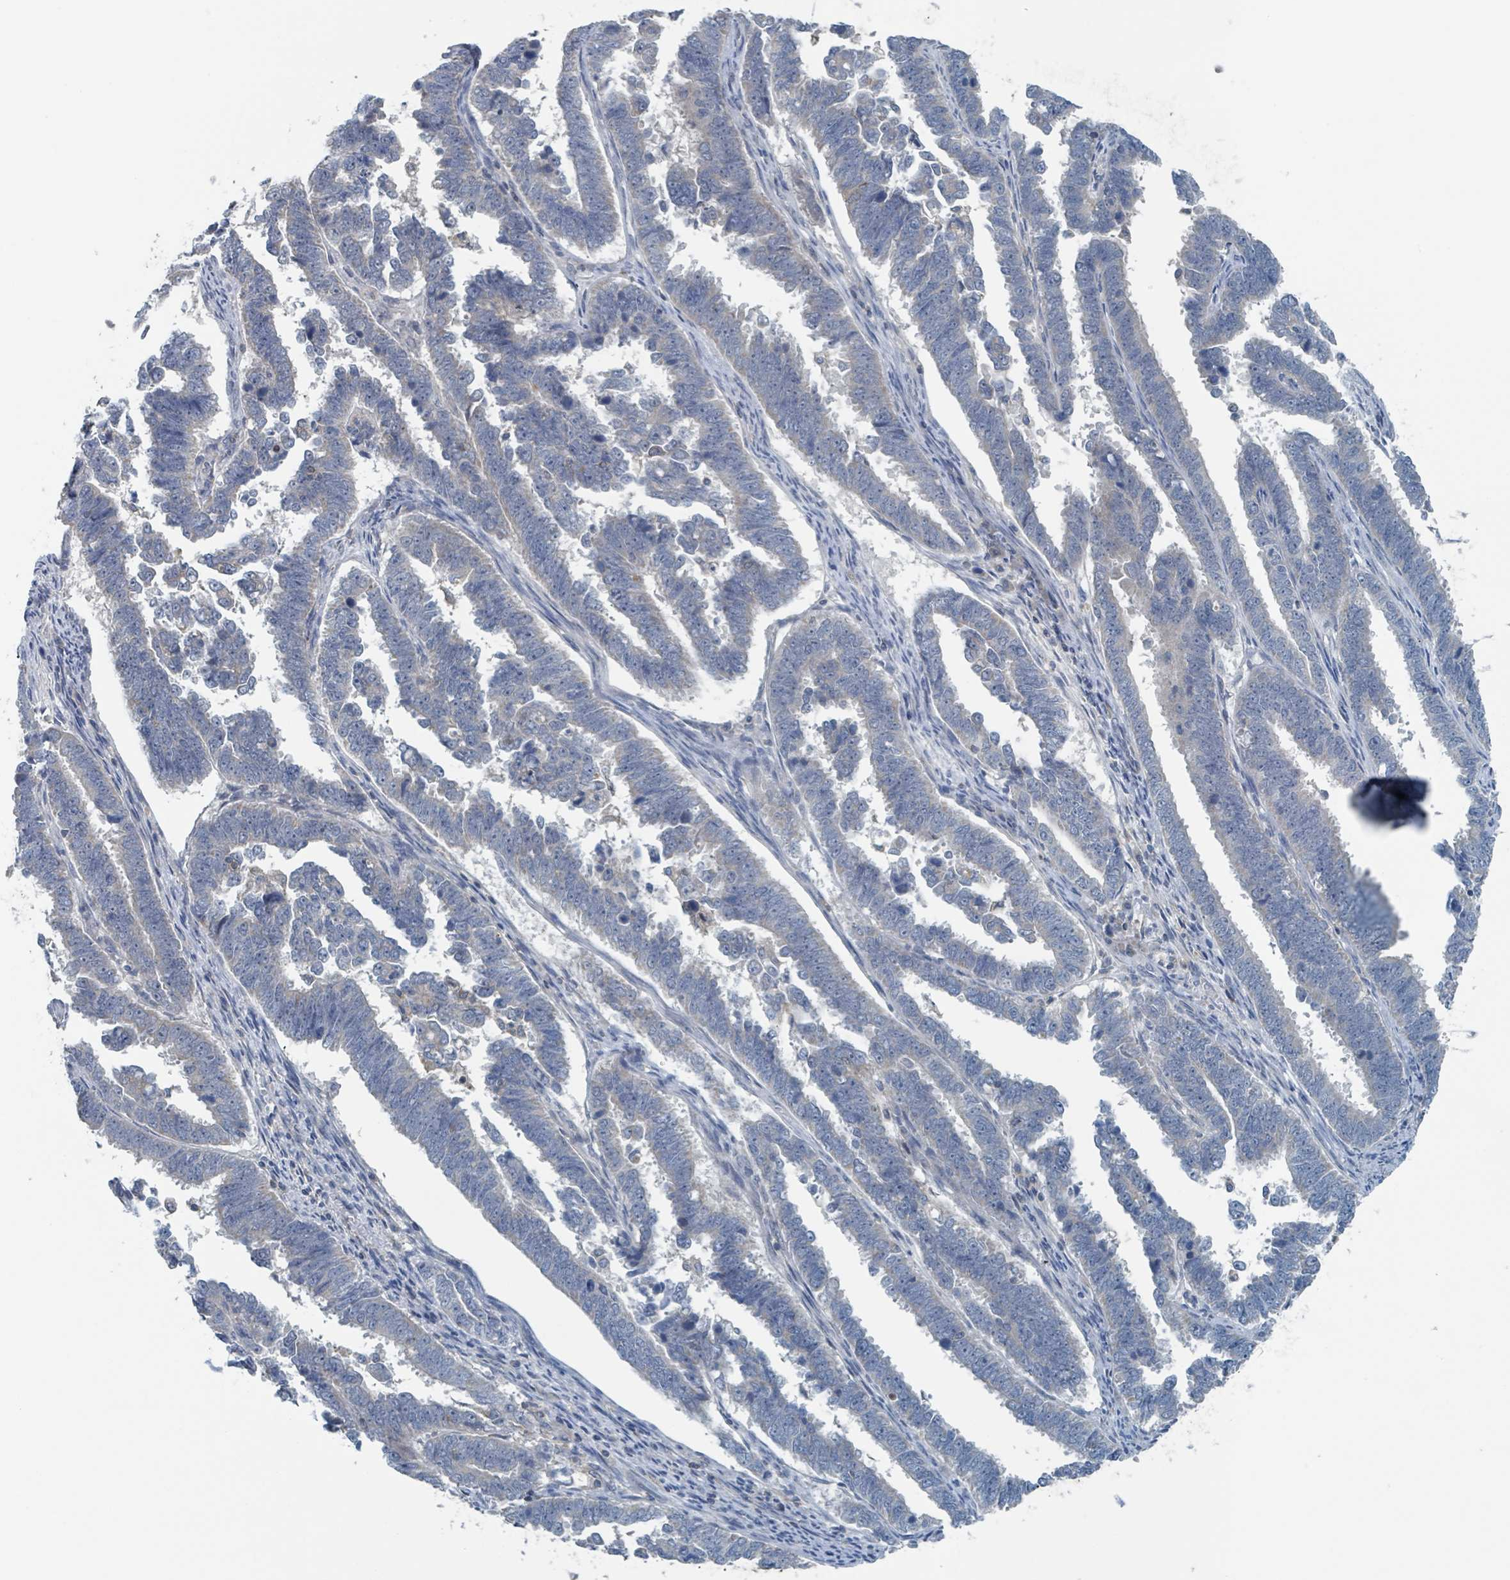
{"staining": {"intensity": "negative", "quantity": "none", "location": "none"}, "tissue": "endometrial cancer", "cell_type": "Tumor cells", "image_type": "cancer", "snomed": [{"axis": "morphology", "description": "Adenocarcinoma, NOS"}, {"axis": "topography", "description": "Endometrium"}], "caption": "IHC micrograph of neoplastic tissue: human adenocarcinoma (endometrial) stained with DAB reveals no significant protein expression in tumor cells.", "gene": "ACBD4", "patient": {"sex": "female", "age": 75}}